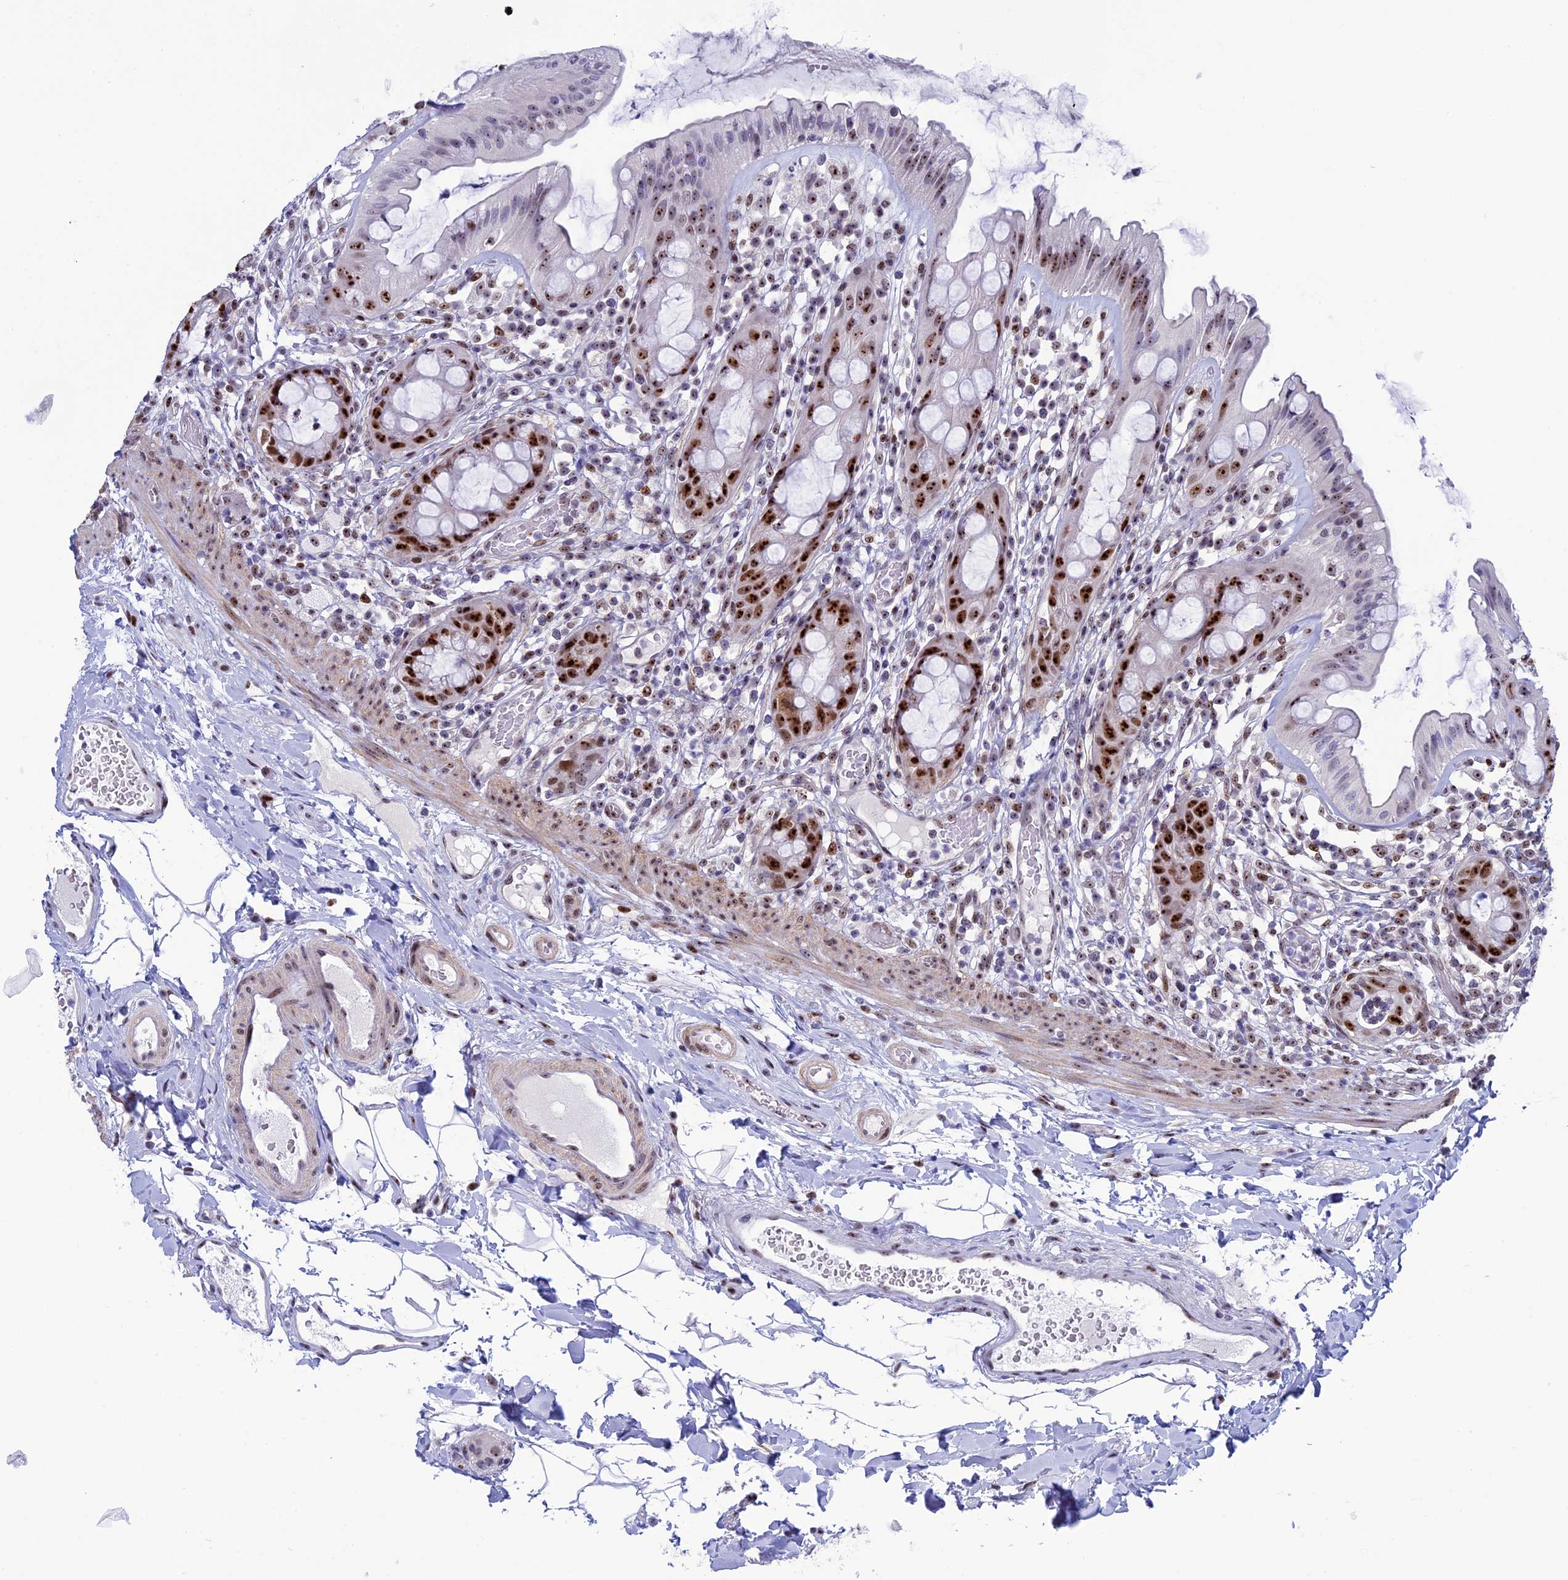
{"staining": {"intensity": "strong", "quantity": ">75%", "location": "nuclear"}, "tissue": "rectum", "cell_type": "Glandular cells", "image_type": "normal", "snomed": [{"axis": "morphology", "description": "Normal tissue, NOS"}, {"axis": "topography", "description": "Rectum"}], "caption": "The photomicrograph reveals staining of unremarkable rectum, revealing strong nuclear protein staining (brown color) within glandular cells. The staining is performed using DAB (3,3'-diaminobenzidine) brown chromogen to label protein expression. The nuclei are counter-stained blue using hematoxylin.", "gene": "CCDC86", "patient": {"sex": "female", "age": 57}}